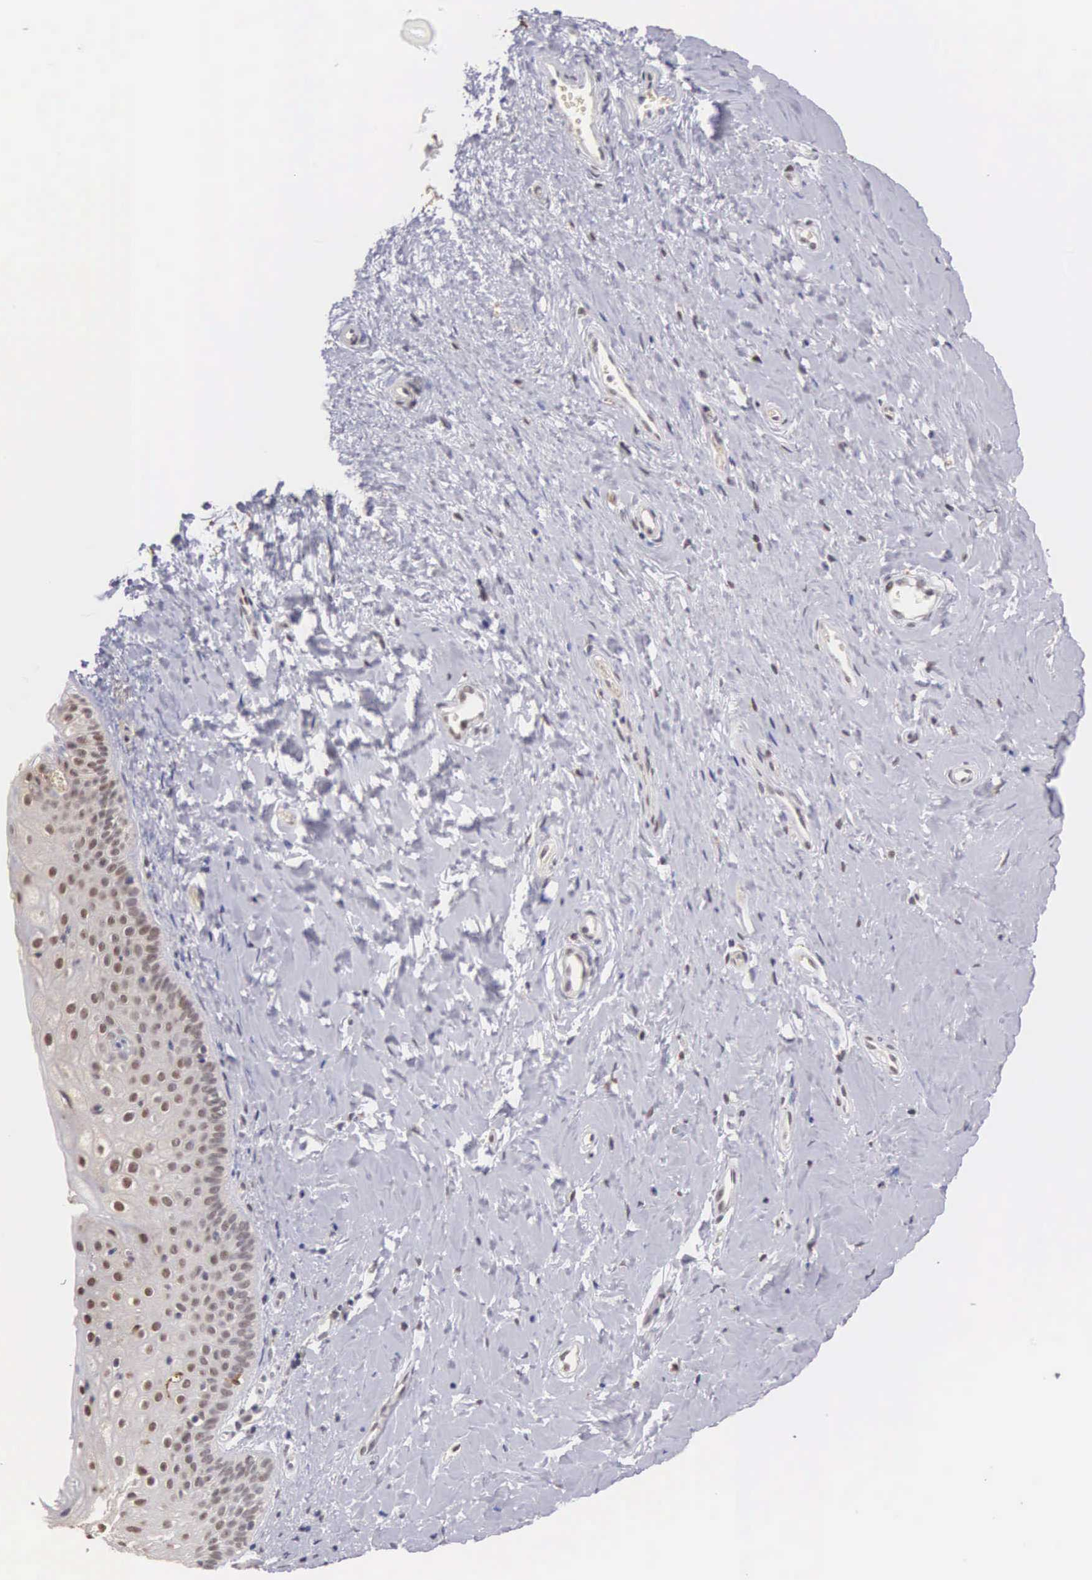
{"staining": {"intensity": "weak", "quantity": "<25%", "location": "nuclear"}, "tissue": "cervix", "cell_type": "Glandular cells", "image_type": "normal", "snomed": [{"axis": "morphology", "description": "Normal tissue, NOS"}, {"axis": "topography", "description": "Cervix"}], "caption": "A photomicrograph of cervix stained for a protein reveals no brown staining in glandular cells. (DAB (3,3'-diaminobenzidine) immunohistochemistry (IHC) visualized using brightfield microscopy, high magnification).", "gene": "HMGXB4", "patient": {"sex": "female", "age": 53}}